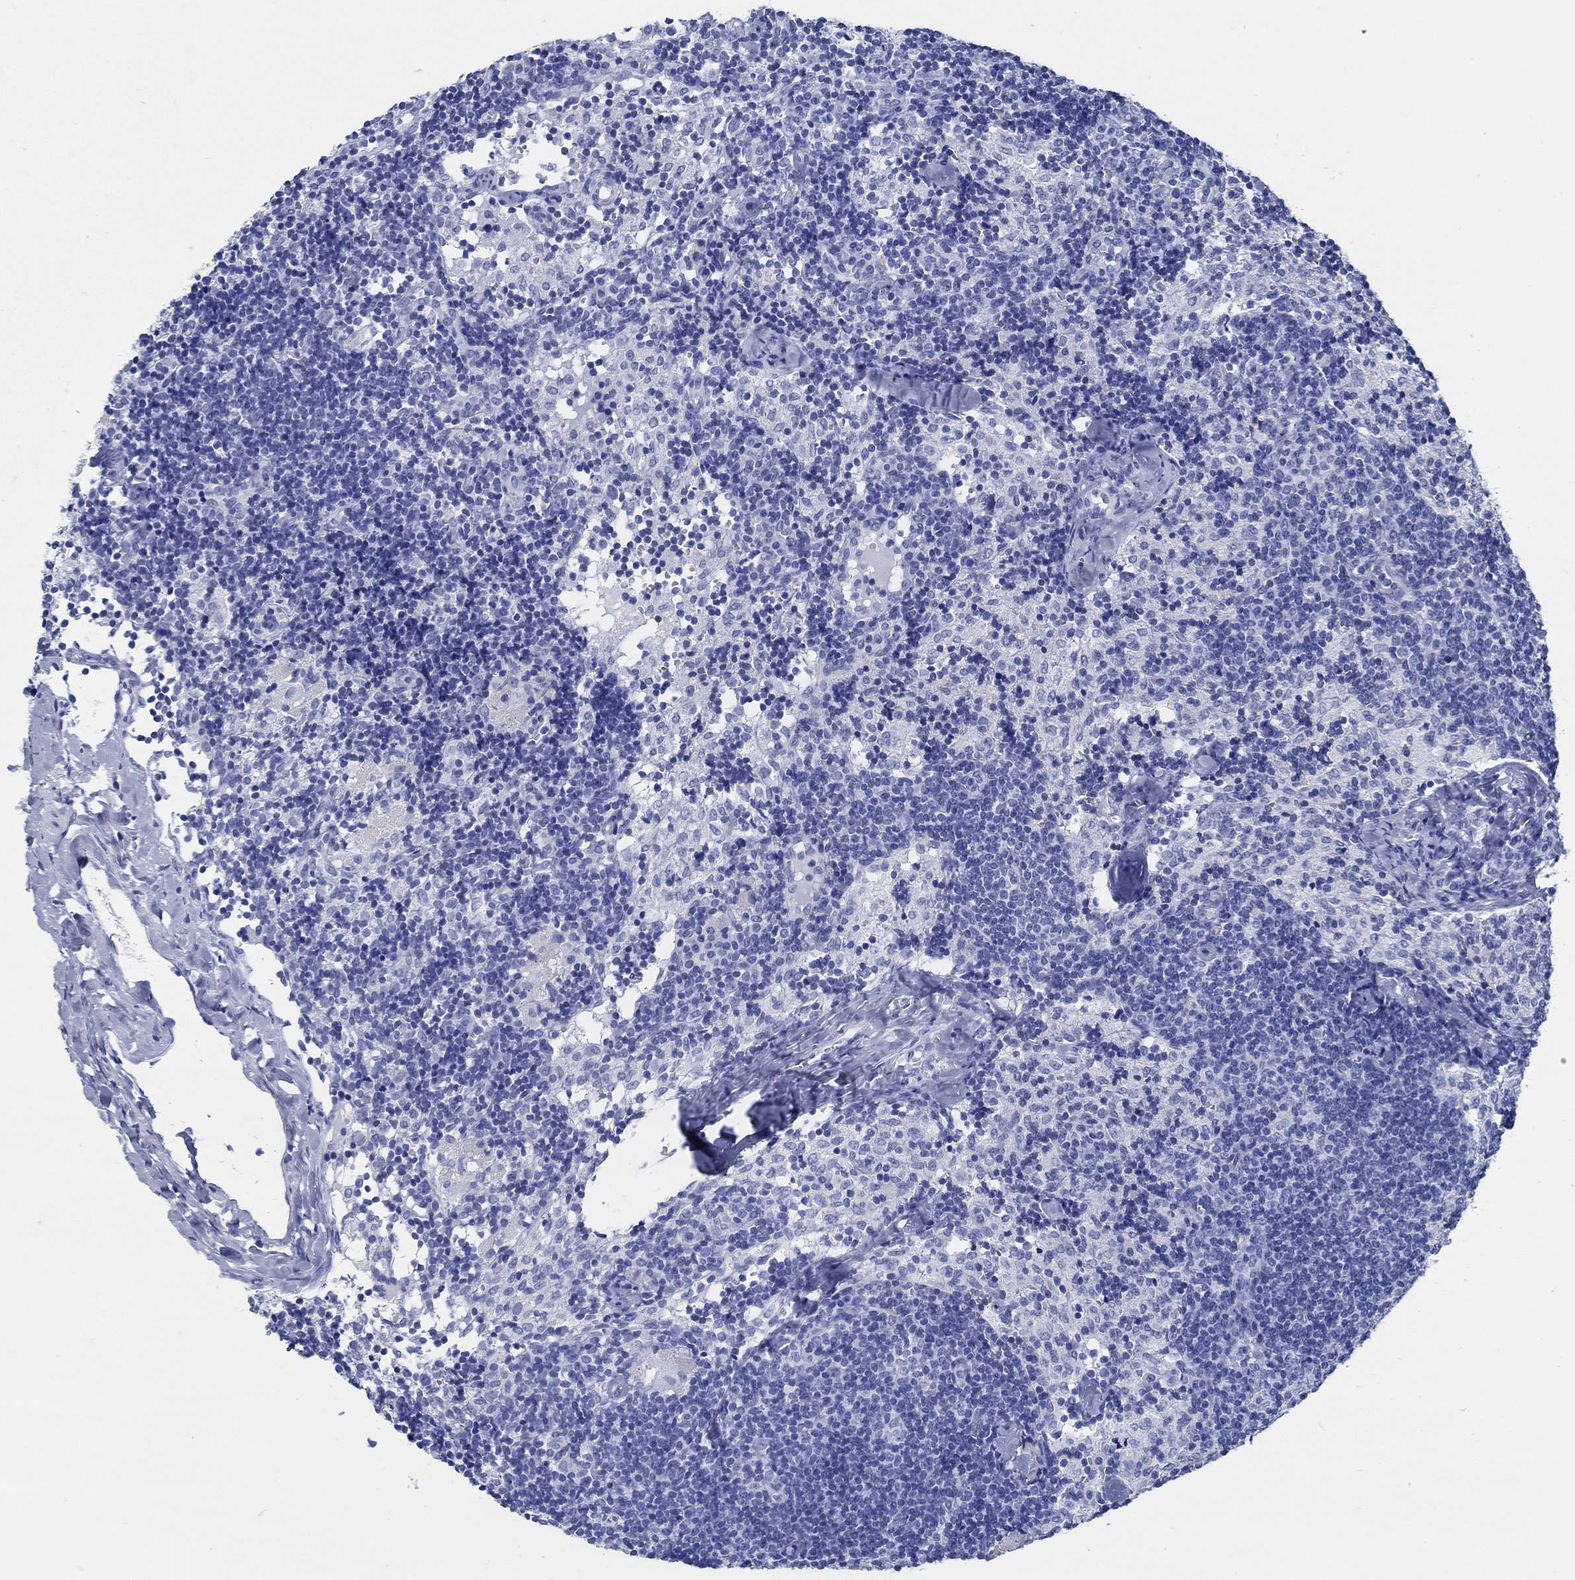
{"staining": {"intensity": "negative", "quantity": "none", "location": "none"}, "tissue": "lymph node", "cell_type": "Non-germinal center cells", "image_type": "normal", "snomed": [{"axis": "morphology", "description": "Normal tissue, NOS"}, {"axis": "topography", "description": "Lymph node"}], "caption": "There is no significant positivity in non-germinal center cells of lymph node. (Stains: DAB IHC with hematoxylin counter stain, Microscopy: brightfield microscopy at high magnification).", "gene": "SLC45A1", "patient": {"sex": "female", "age": 52}}